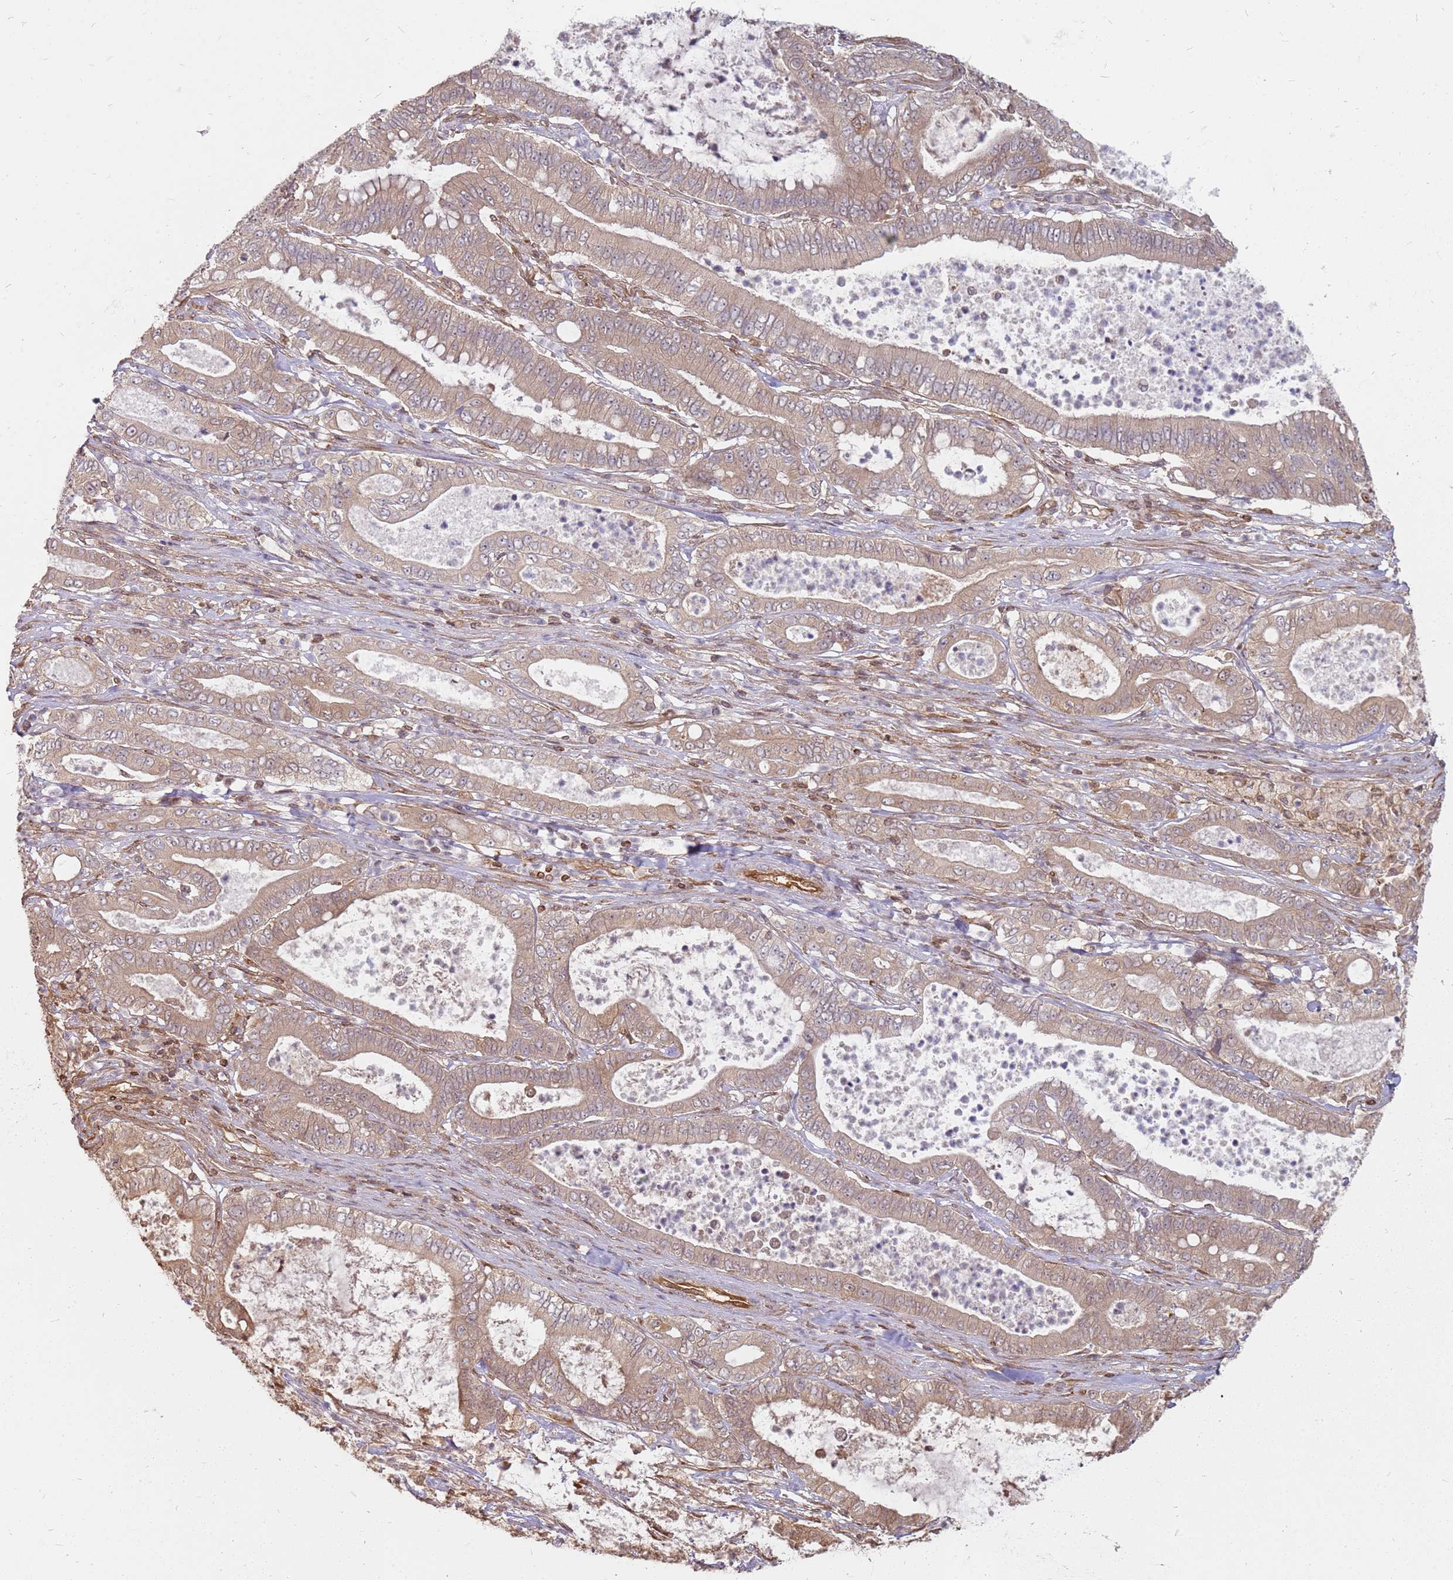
{"staining": {"intensity": "weak", "quantity": ">75%", "location": "cytoplasmic/membranous"}, "tissue": "pancreatic cancer", "cell_type": "Tumor cells", "image_type": "cancer", "snomed": [{"axis": "morphology", "description": "Adenocarcinoma, NOS"}, {"axis": "topography", "description": "Pancreas"}], "caption": "Immunohistochemistry (IHC) staining of pancreatic cancer (adenocarcinoma), which displays low levels of weak cytoplasmic/membranous expression in approximately >75% of tumor cells indicating weak cytoplasmic/membranous protein expression. The staining was performed using DAB (3,3'-diaminobenzidine) (brown) for protein detection and nuclei were counterstained in hematoxylin (blue).", "gene": "NUDT14", "patient": {"sex": "male", "age": 71}}